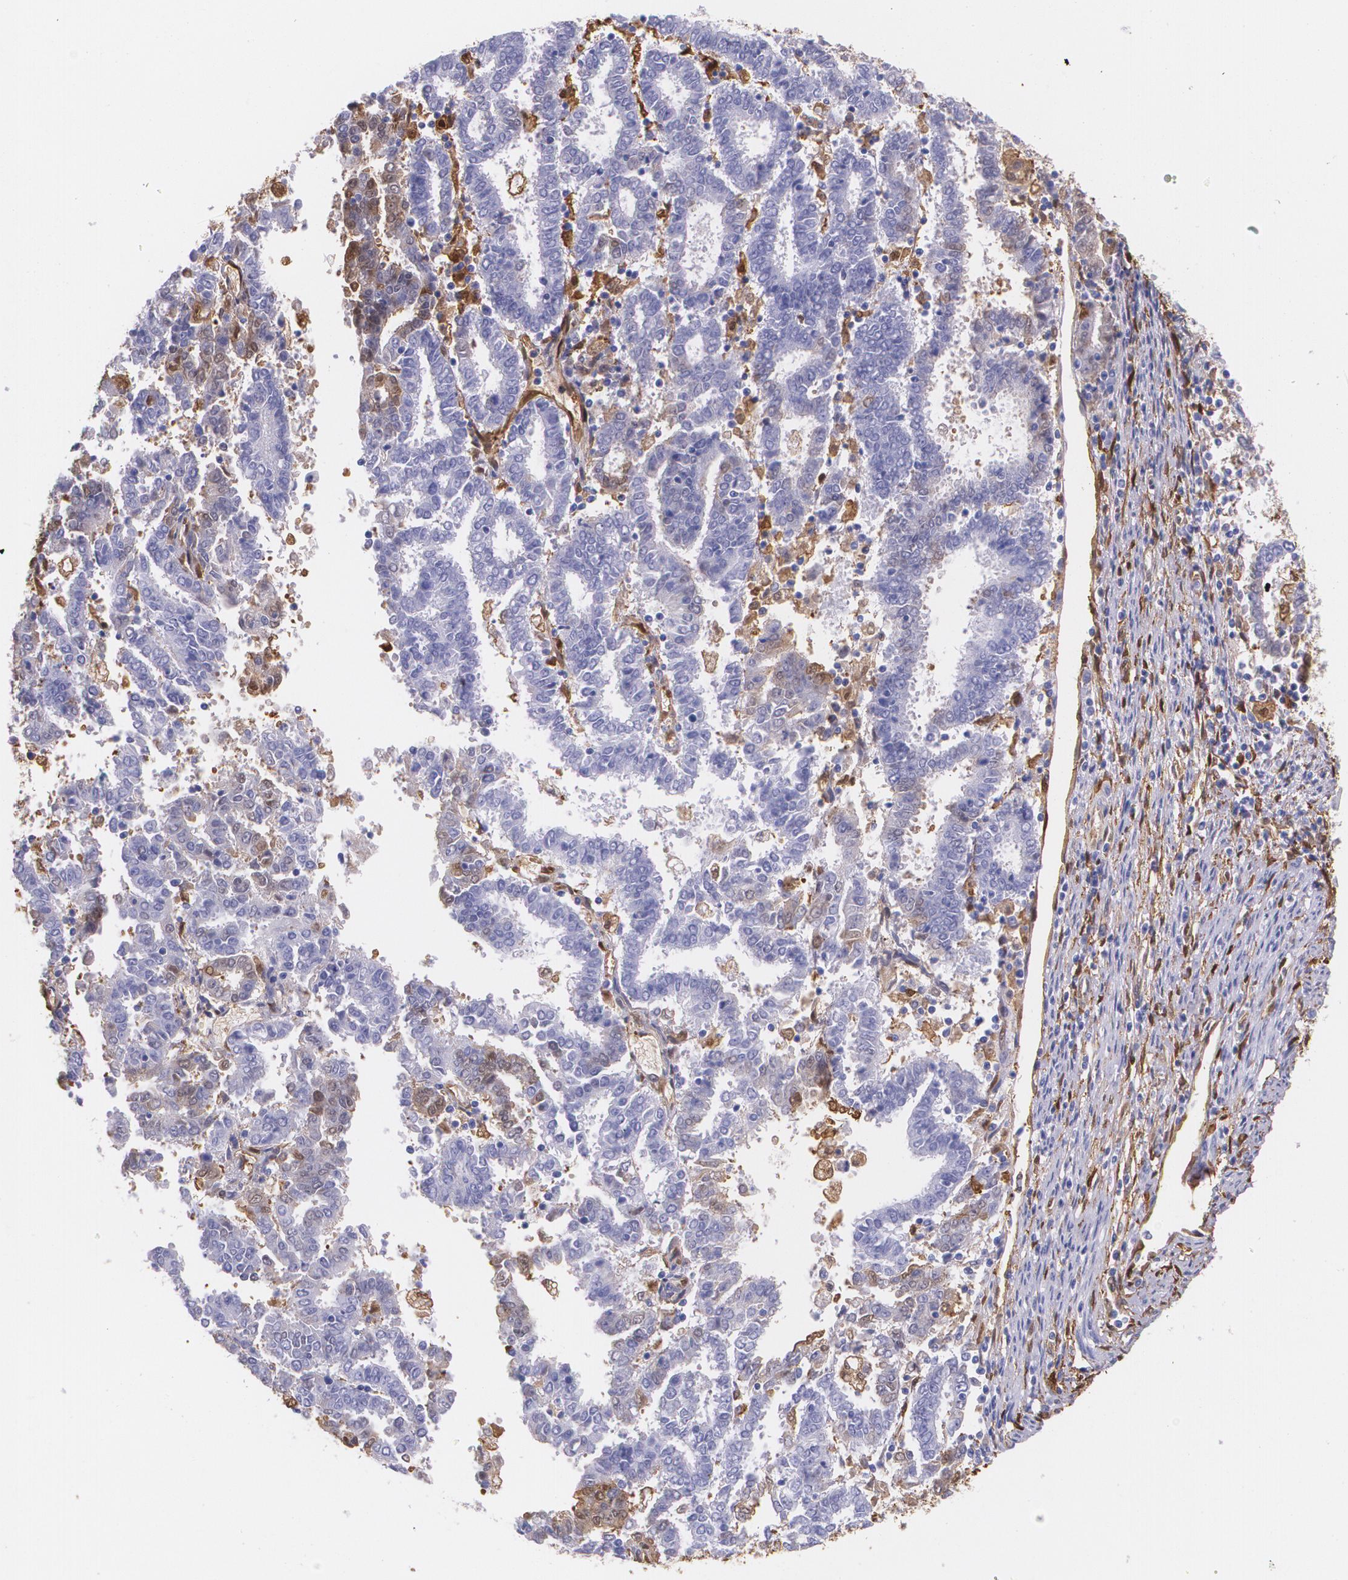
{"staining": {"intensity": "negative", "quantity": "none", "location": "none"}, "tissue": "endometrial cancer", "cell_type": "Tumor cells", "image_type": "cancer", "snomed": [{"axis": "morphology", "description": "Adenocarcinoma, NOS"}, {"axis": "topography", "description": "Uterus"}], "caption": "Endometrial cancer was stained to show a protein in brown. There is no significant staining in tumor cells.", "gene": "MMP2", "patient": {"sex": "female", "age": 83}}